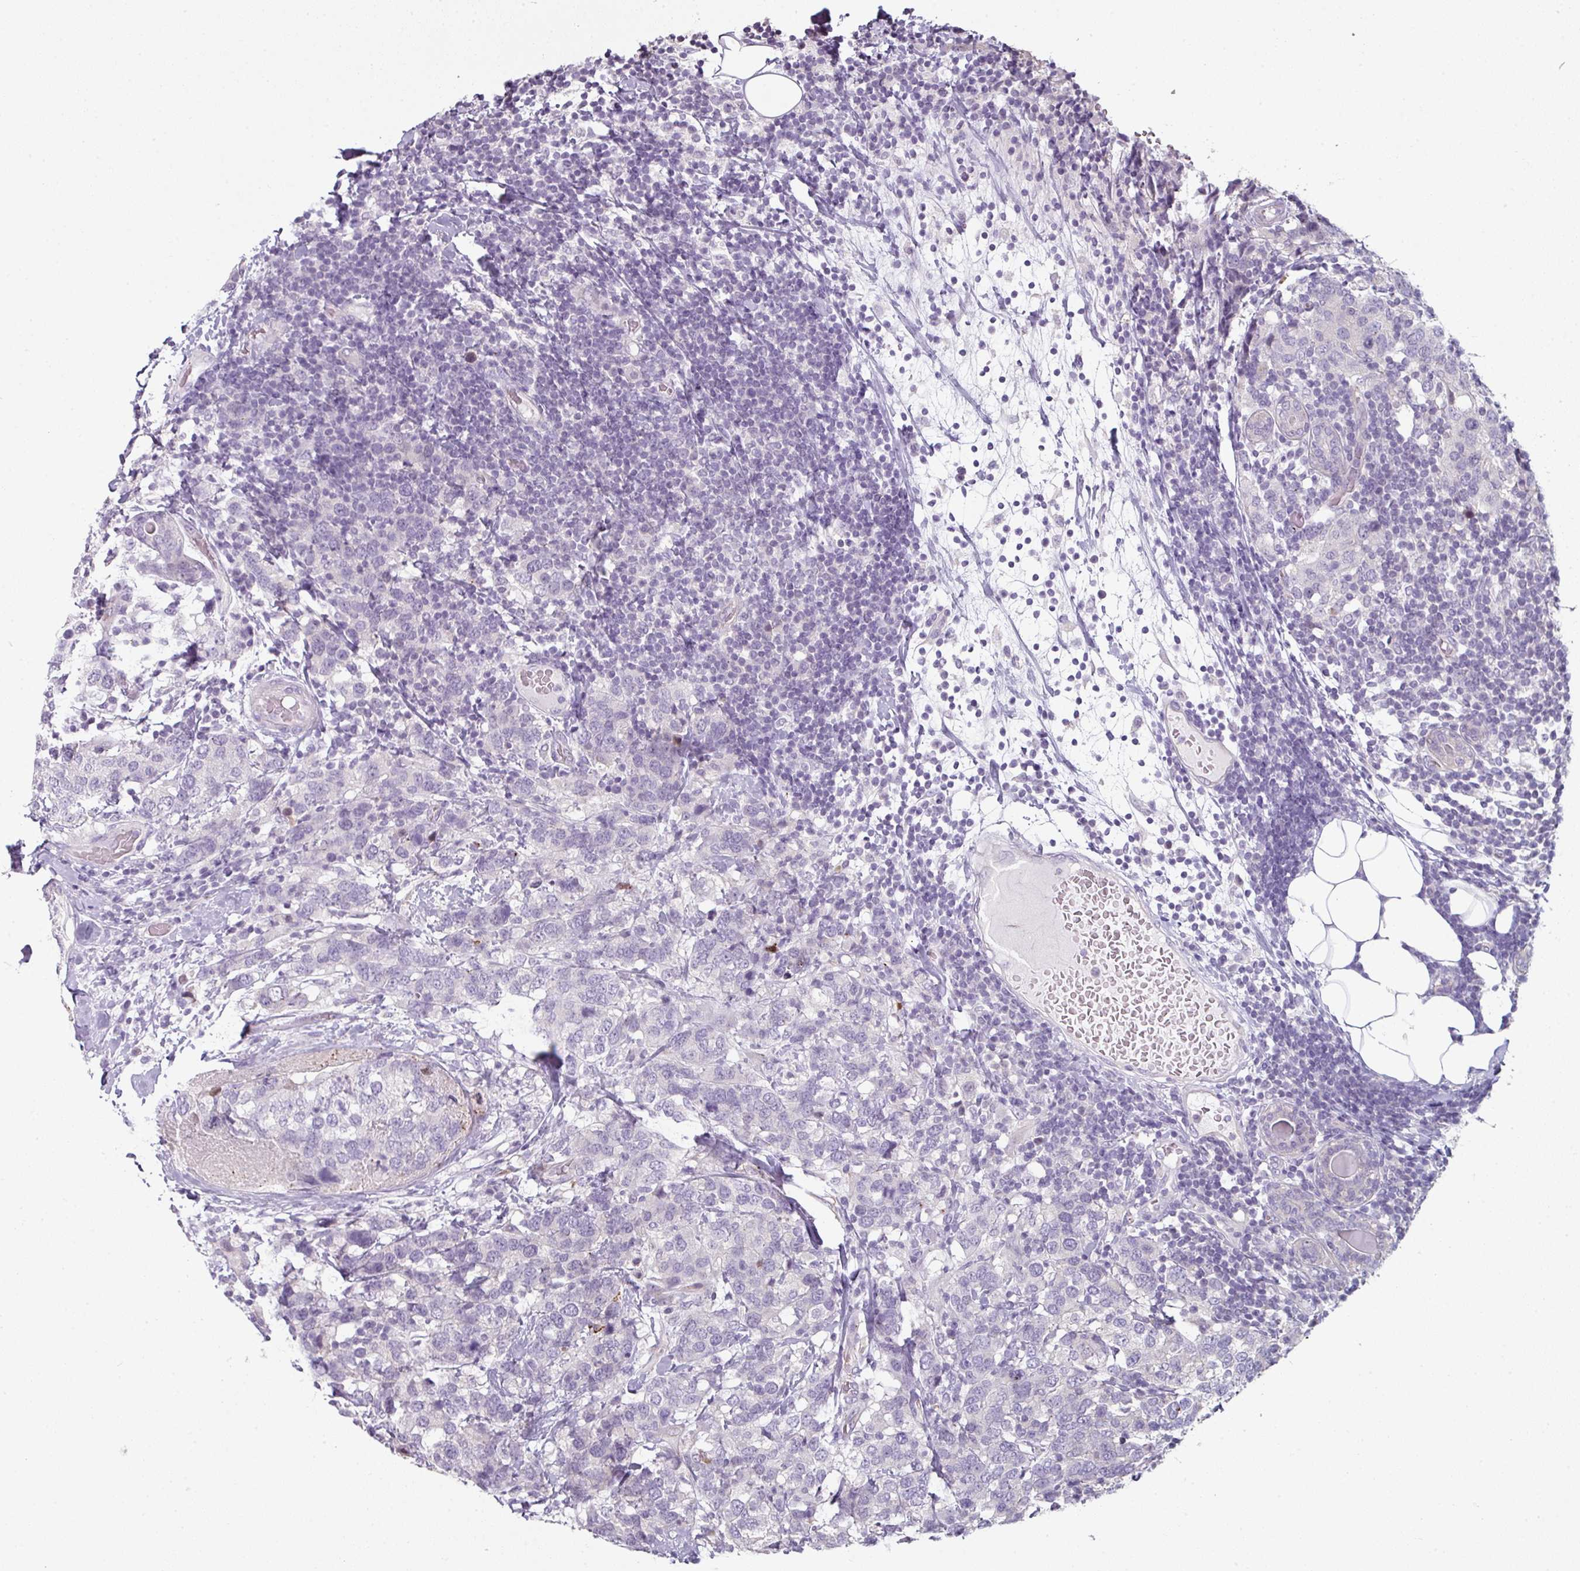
{"staining": {"intensity": "negative", "quantity": "none", "location": "none"}, "tissue": "breast cancer", "cell_type": "Tumor cells", "image_type": "cancer", "snomed": [{"axis": "morphology", "description": "Lobular carcinoma"}, {"axis": "topography", "description": "Breast"}], "caption": "Photomicrograph shows no significant protein positivity in tumor cells of breast lobular carcinoma.", "gene": "C19orf33", "patient": {"sex": "female", "age": 59}}